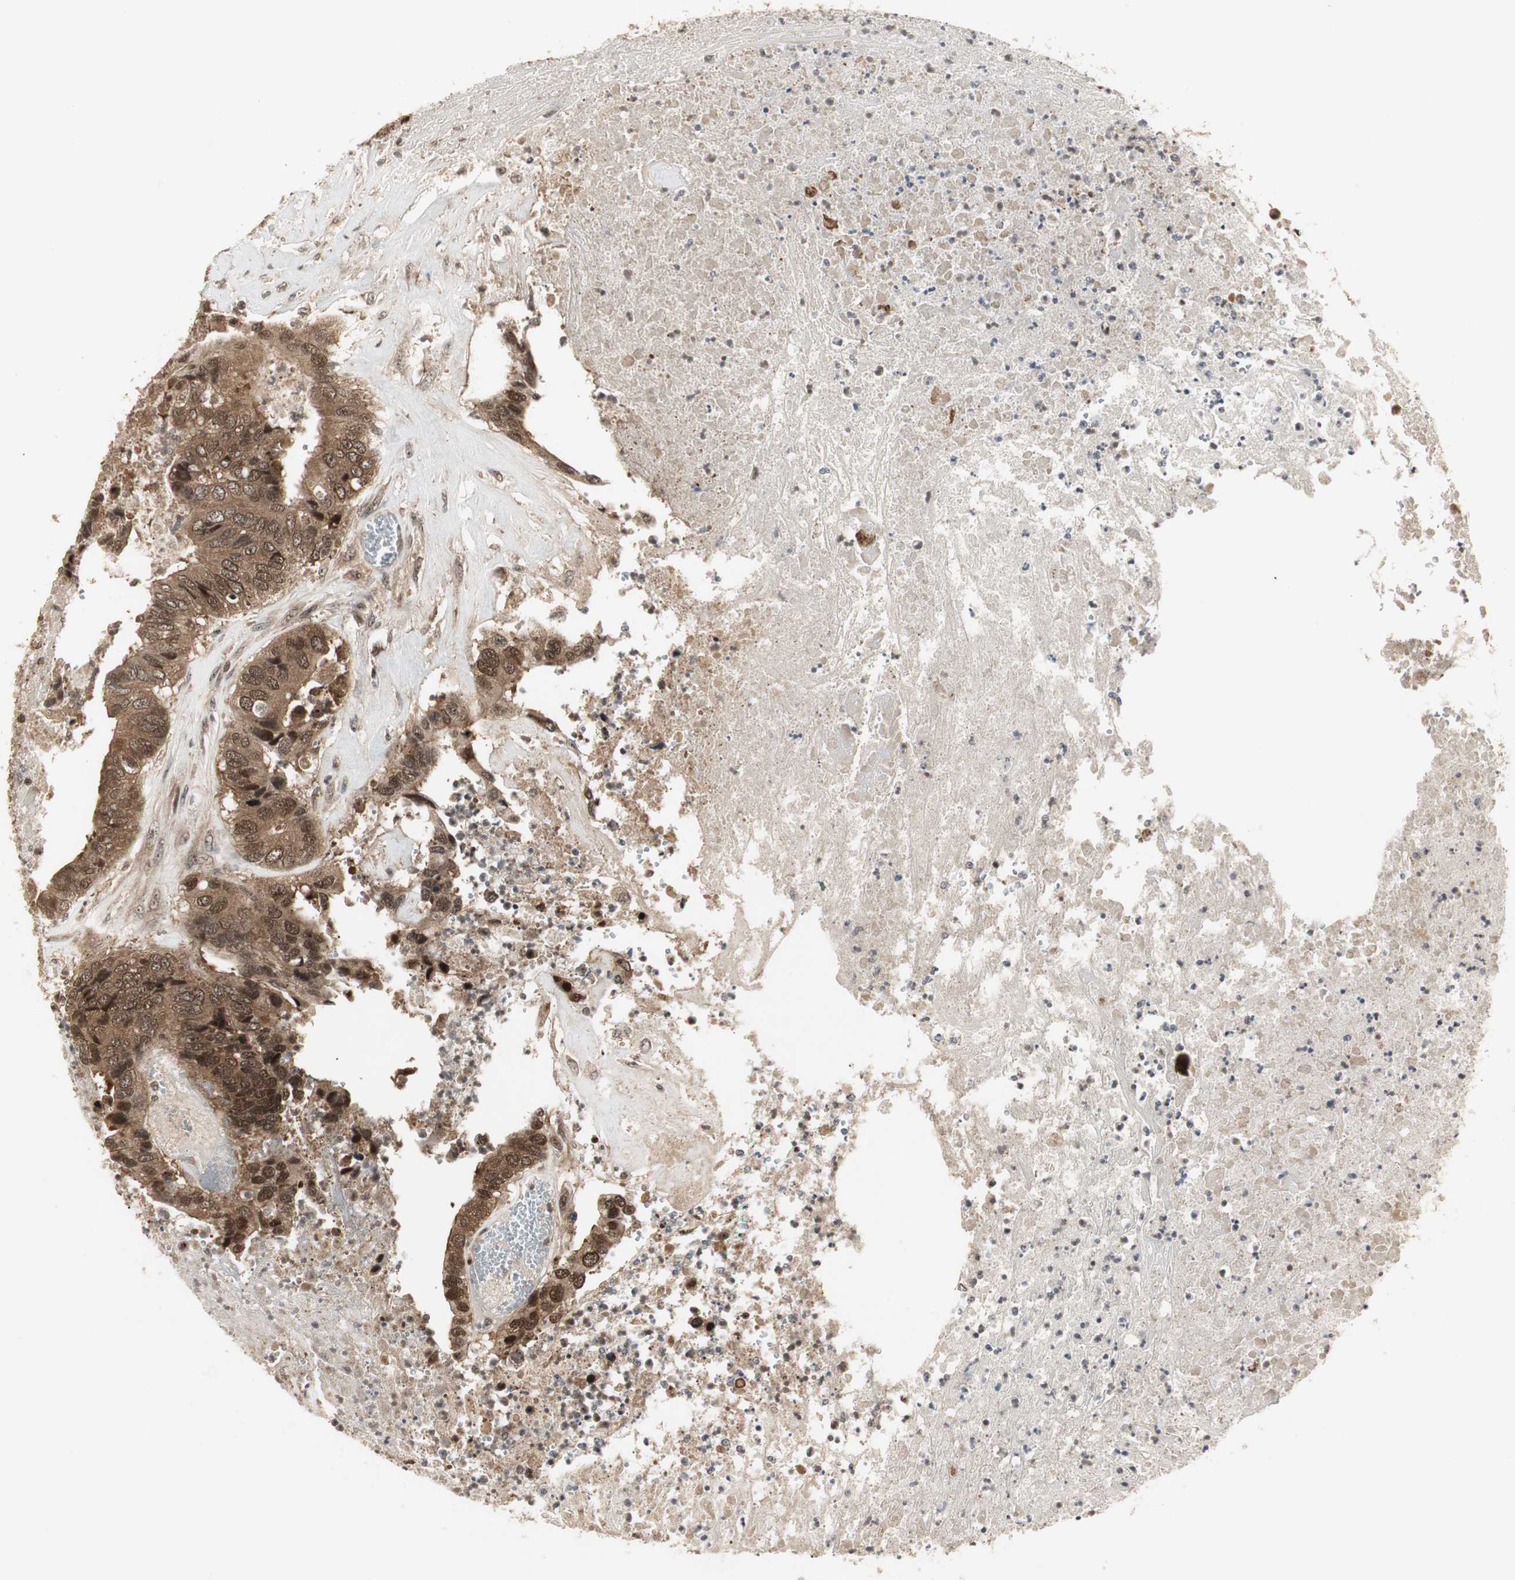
{"staining": {"intensity": "strong", "quantity": ">75%", "location": "cytoplasmic/membranous,nuclear"}, "tissue": "colorectal cancer", "cell_type": "Tumor cells", "image_type": "cancer", "snomed": [{"axis": "morphology", "description": "Adenocarcinoma, NOS"}, {"axis": "topography", "description": "Rectum"}], "caption": "Immunohistochemical staining of human colorectal cancer (adenocarcinoma) exhibits high levels of strong cytoplasmic/membranous and nuclear protein expression in about >75% of tumor cells. The protein is stained brown, and the nuclei are stained in blue (DAB (3,3'-diaminobenzidine) IHC with brightfield microscopy, high magnification).", "gene": "CSNK2B", "patient": {"sex": "male", "age": 55}}